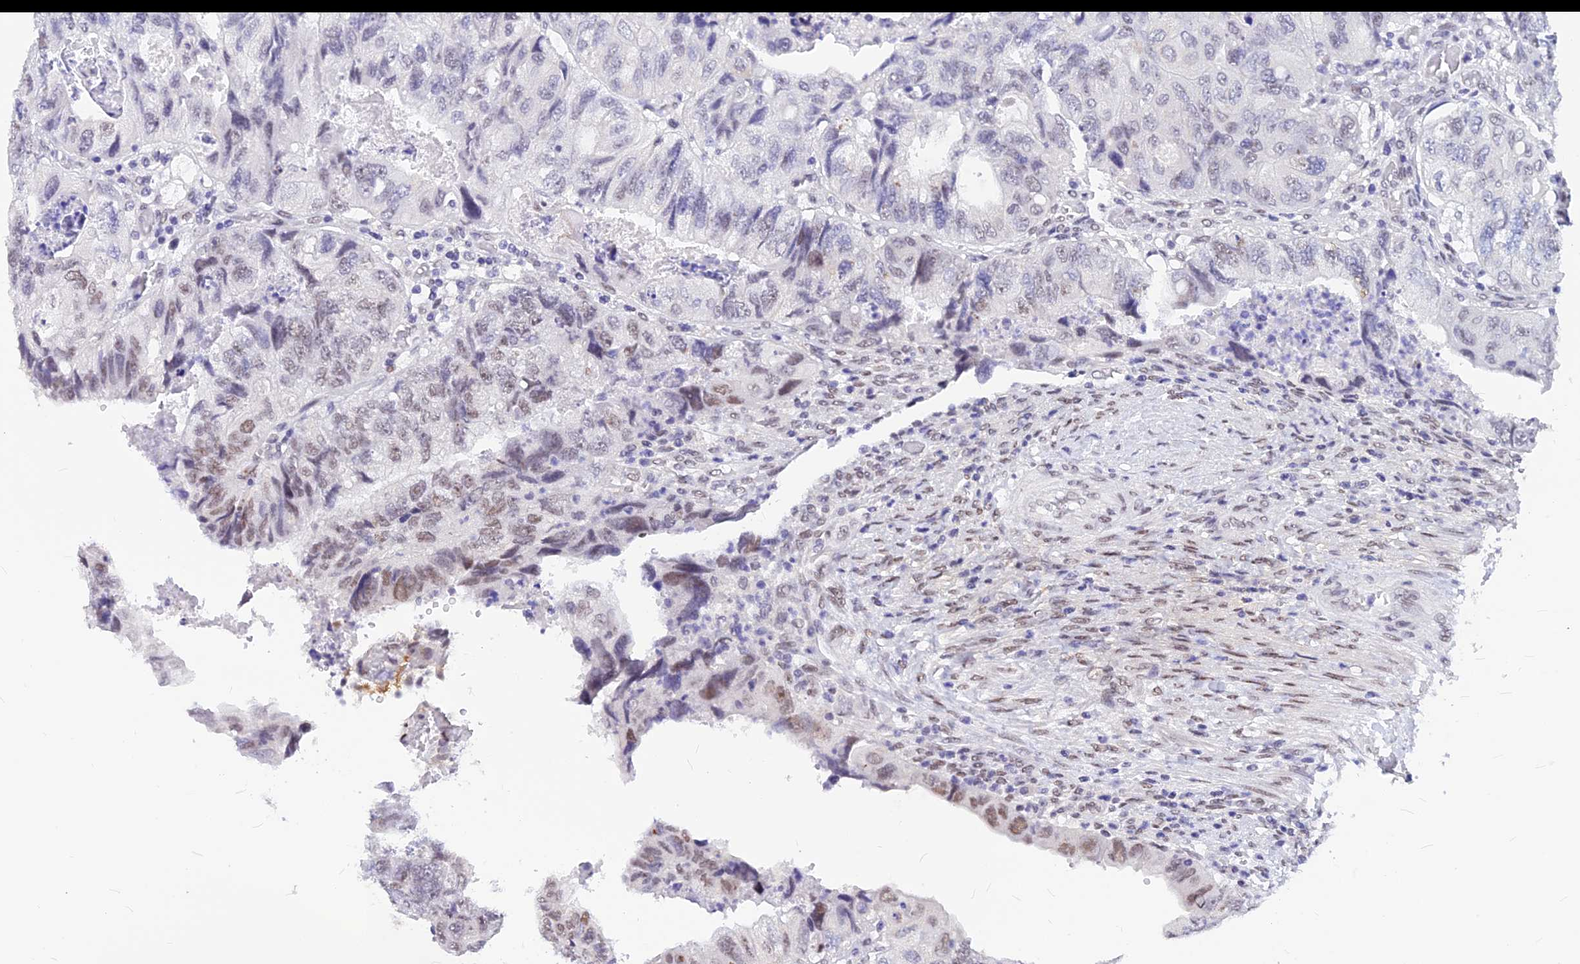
{"staining": {"intensity": "weak", "quantity": "<25%", "location": "nuclear"}, "tissue": "colorectal cancer", "cell_type": "Tumor cells", "image_type": "cancer", "snomed": [{"axis": "morphology", "description": "Adenocarcinoma, NOS"}, {"axis": "topography", "description": "Rectum"}], "caption": "Colorectal adenocarcinoma was stained to show a protein in brown. There is no significant positivity in tumor cells.", "gene": "KCTD13", "patient": {"sex": "male", "age": 63}}